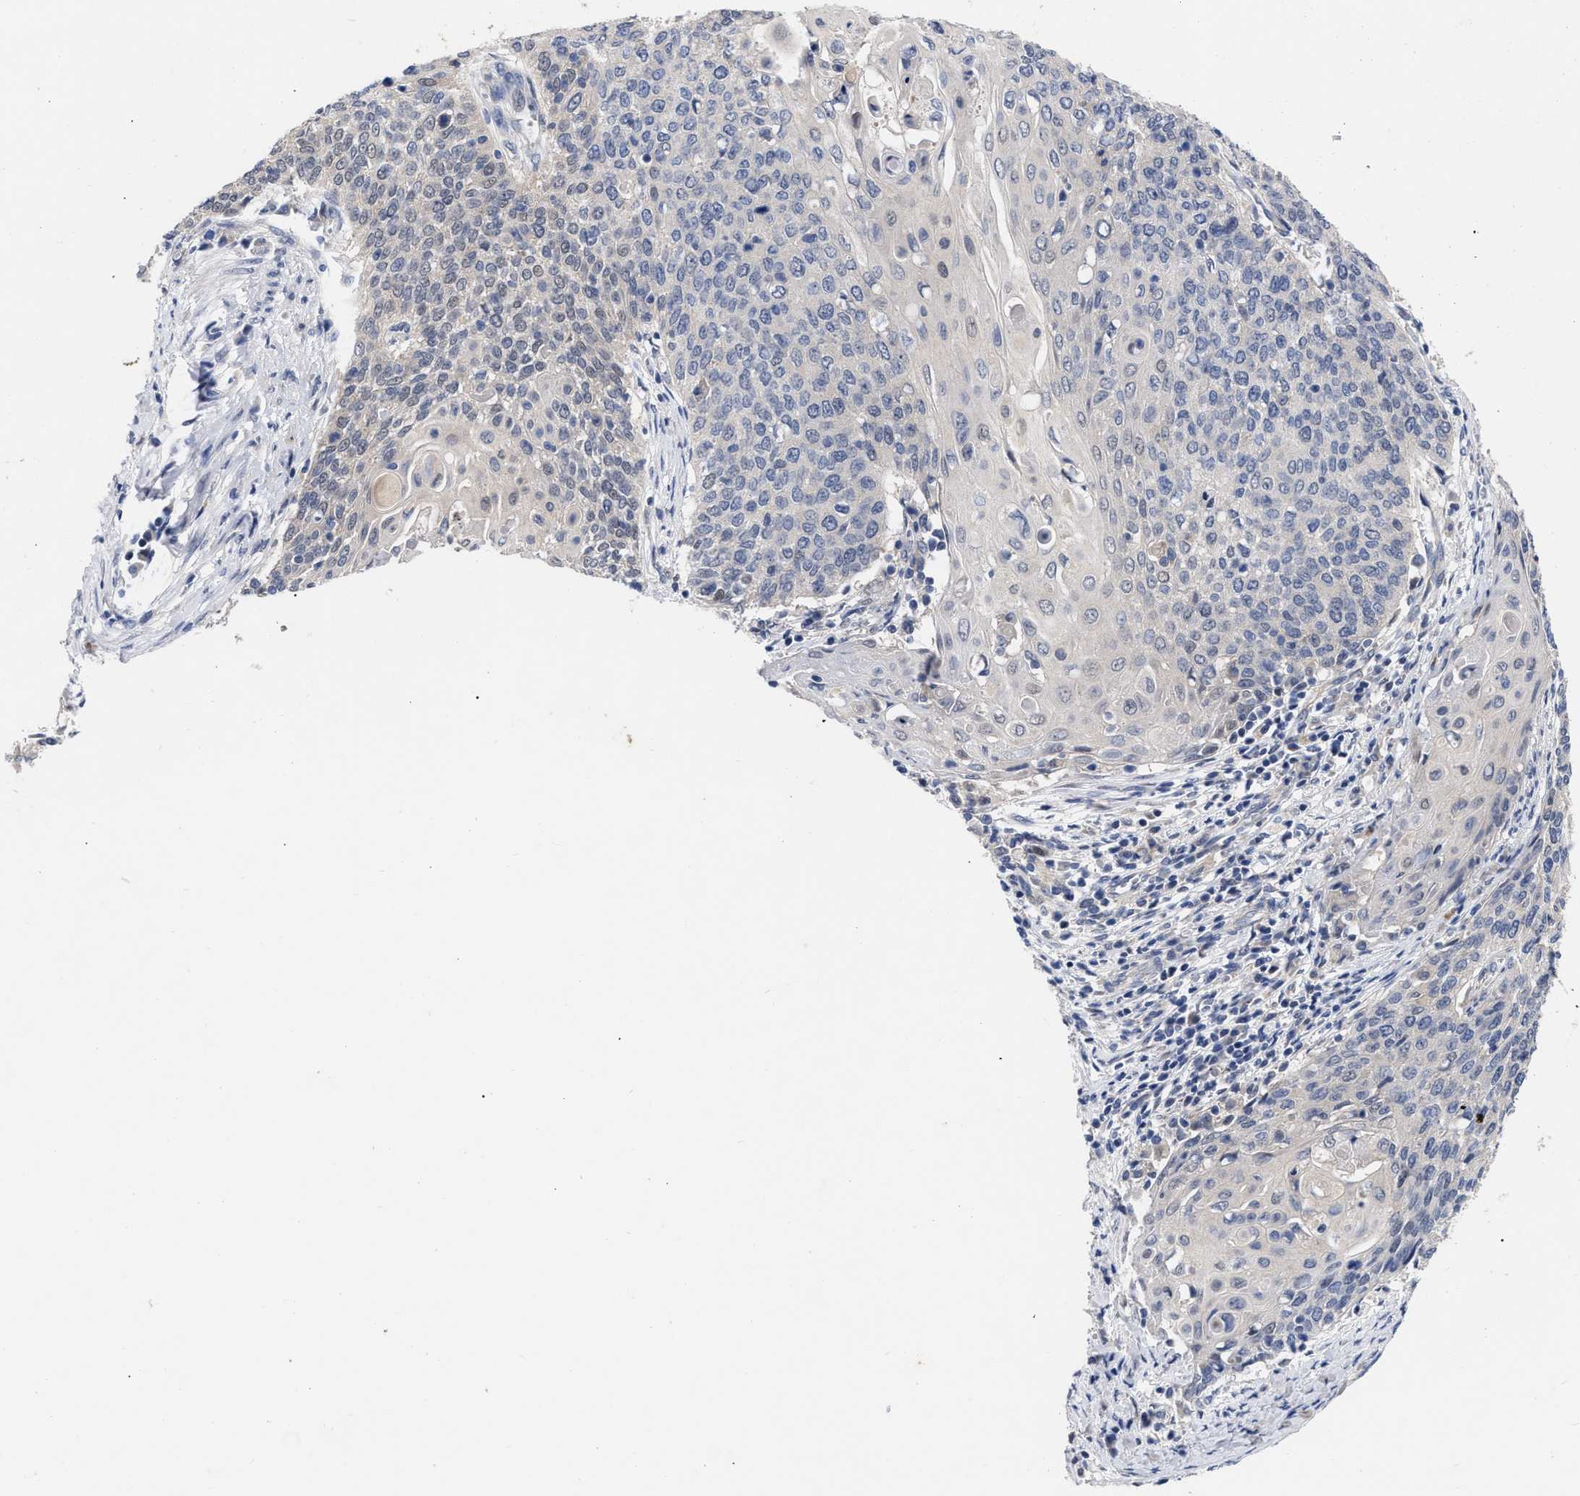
{"staining": {"intensity": "negative", "quantity": "none", "location": "none"}, "tissue": "cervical cancer", "cell_type": "Tumor cells", "image_type": "cancer", "snomed": [{"axis": "morphology", "description": "Squamous cell carcinoma, NOS"}, {"axis": "topography", "description": "Cervix"}], "caption": "IHC of cervical cancer (squamous cell carcinoma) reveals no expression in tumor cells.", "gene": "CCN5", "patient": {"sex": "female", "age": 39}}